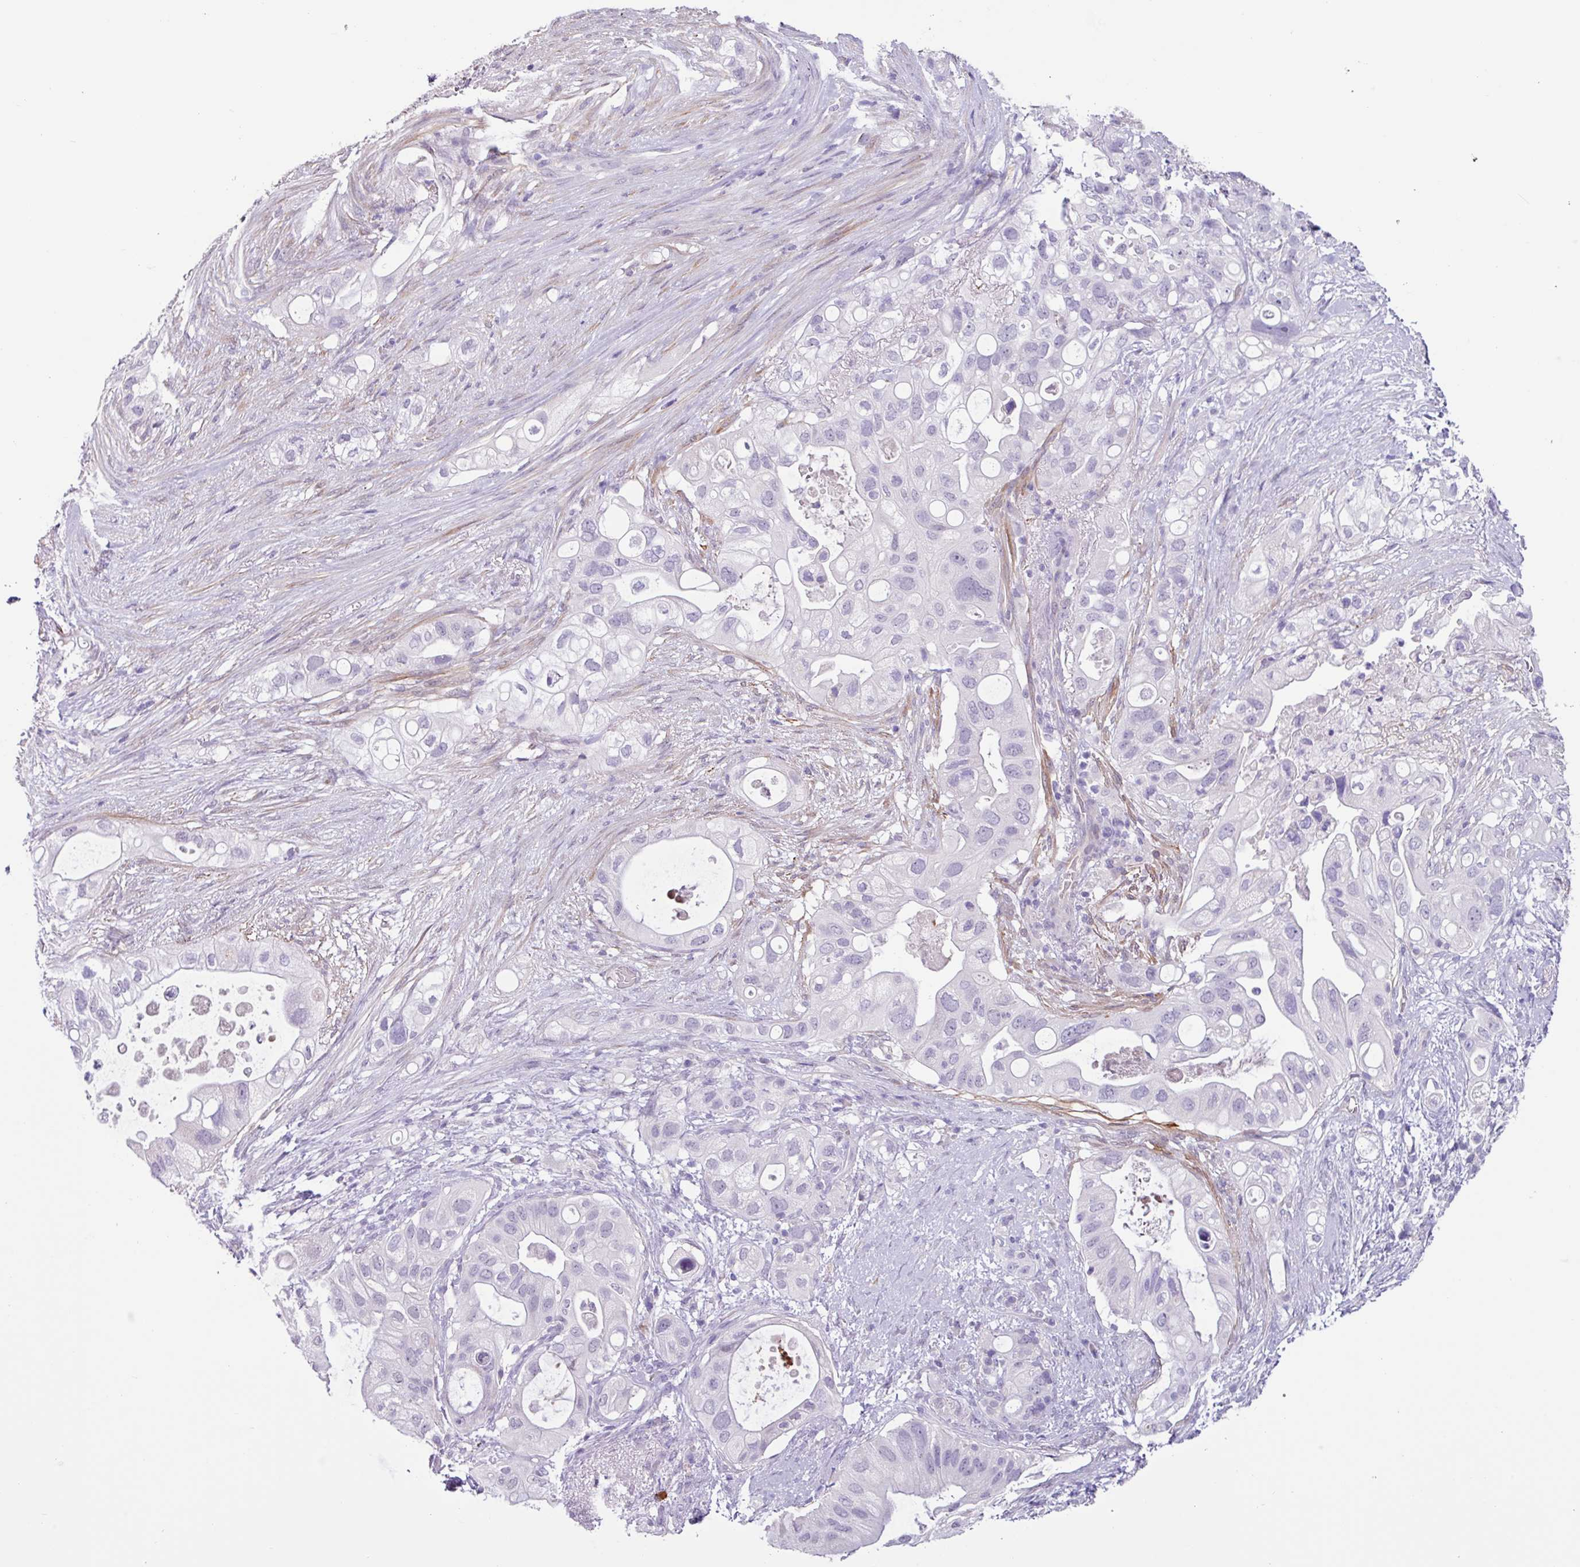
{"staining": {"intensity": "negative", "quantity": "none", "location": "none"}, "tissue": "pancreatic cancer", "cell_type": "Tumor cells", "image_type": "cancer", "snomed": [{"axis": "morphology", "description": "Adenocarcinoma, NOS"}, {"axis": "topography", "description": "Pancreas"}], "caption": "Immunohistochemistry of adenocarcinoma (pancreatic) demonstrates no positivity in tumor cells.", "gene": "OTX1", "patient": {"sex": "female", "age": 72}}